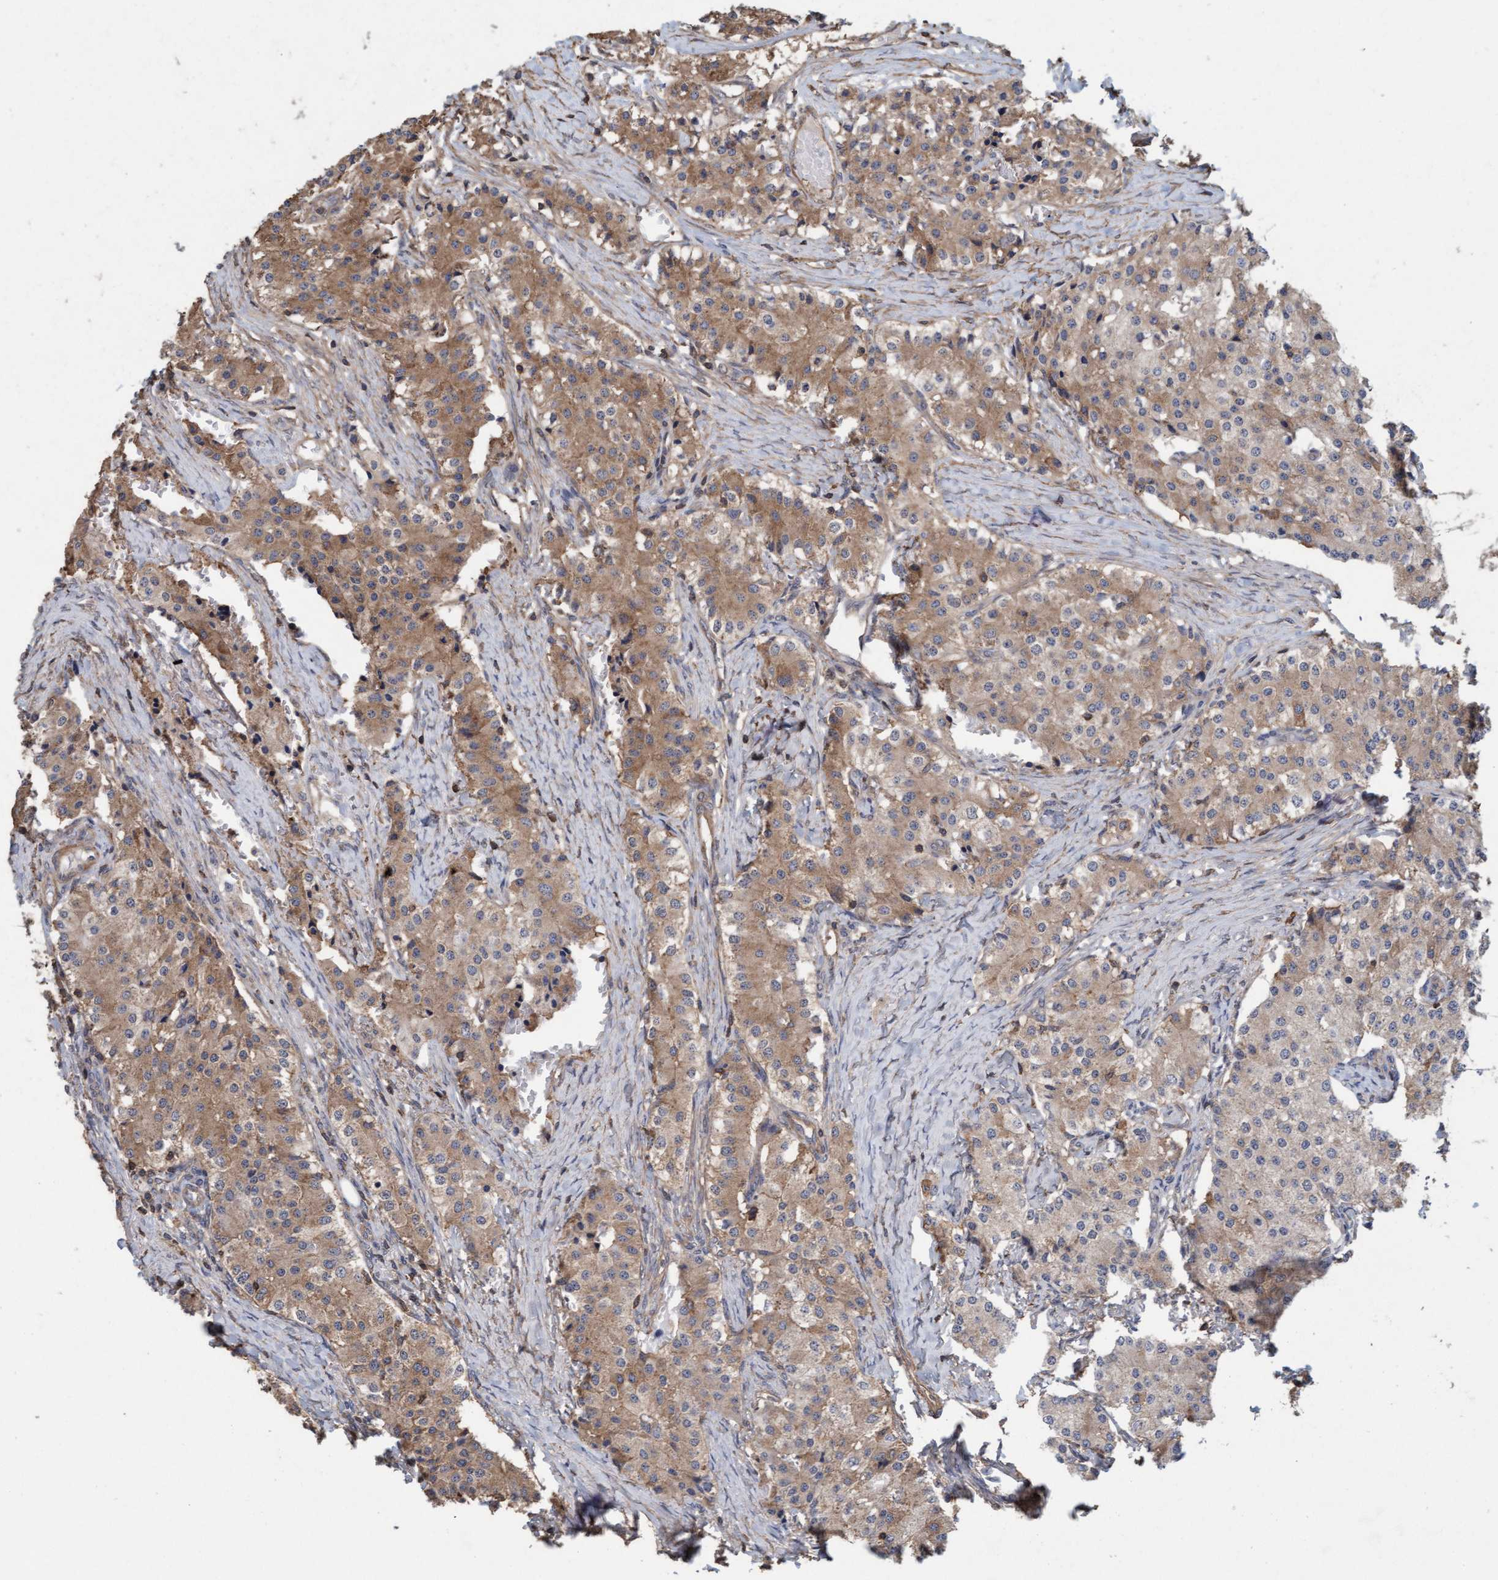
{"staining": {"intensity": "moderate", "quantity": ">75%", "location": "cytoplasmic/membranous"}, "tissue": "carcinoid", "cell_type": "Tumor cells", "image_type": "cancer", "snomed": [{"axis": "morphology", "description": "Carcinoid, malignant, NOS"}, {"axis": "topography", "description": "Colon"}], "caption": "Immunohistochemical staining of human carcinoid demonstrates medium levels of moderate cytoplasmic/membranous staining in about >75% of tumor cells.", "gene": "FXR2", "patient": {"sex": "female", "age": 52}}